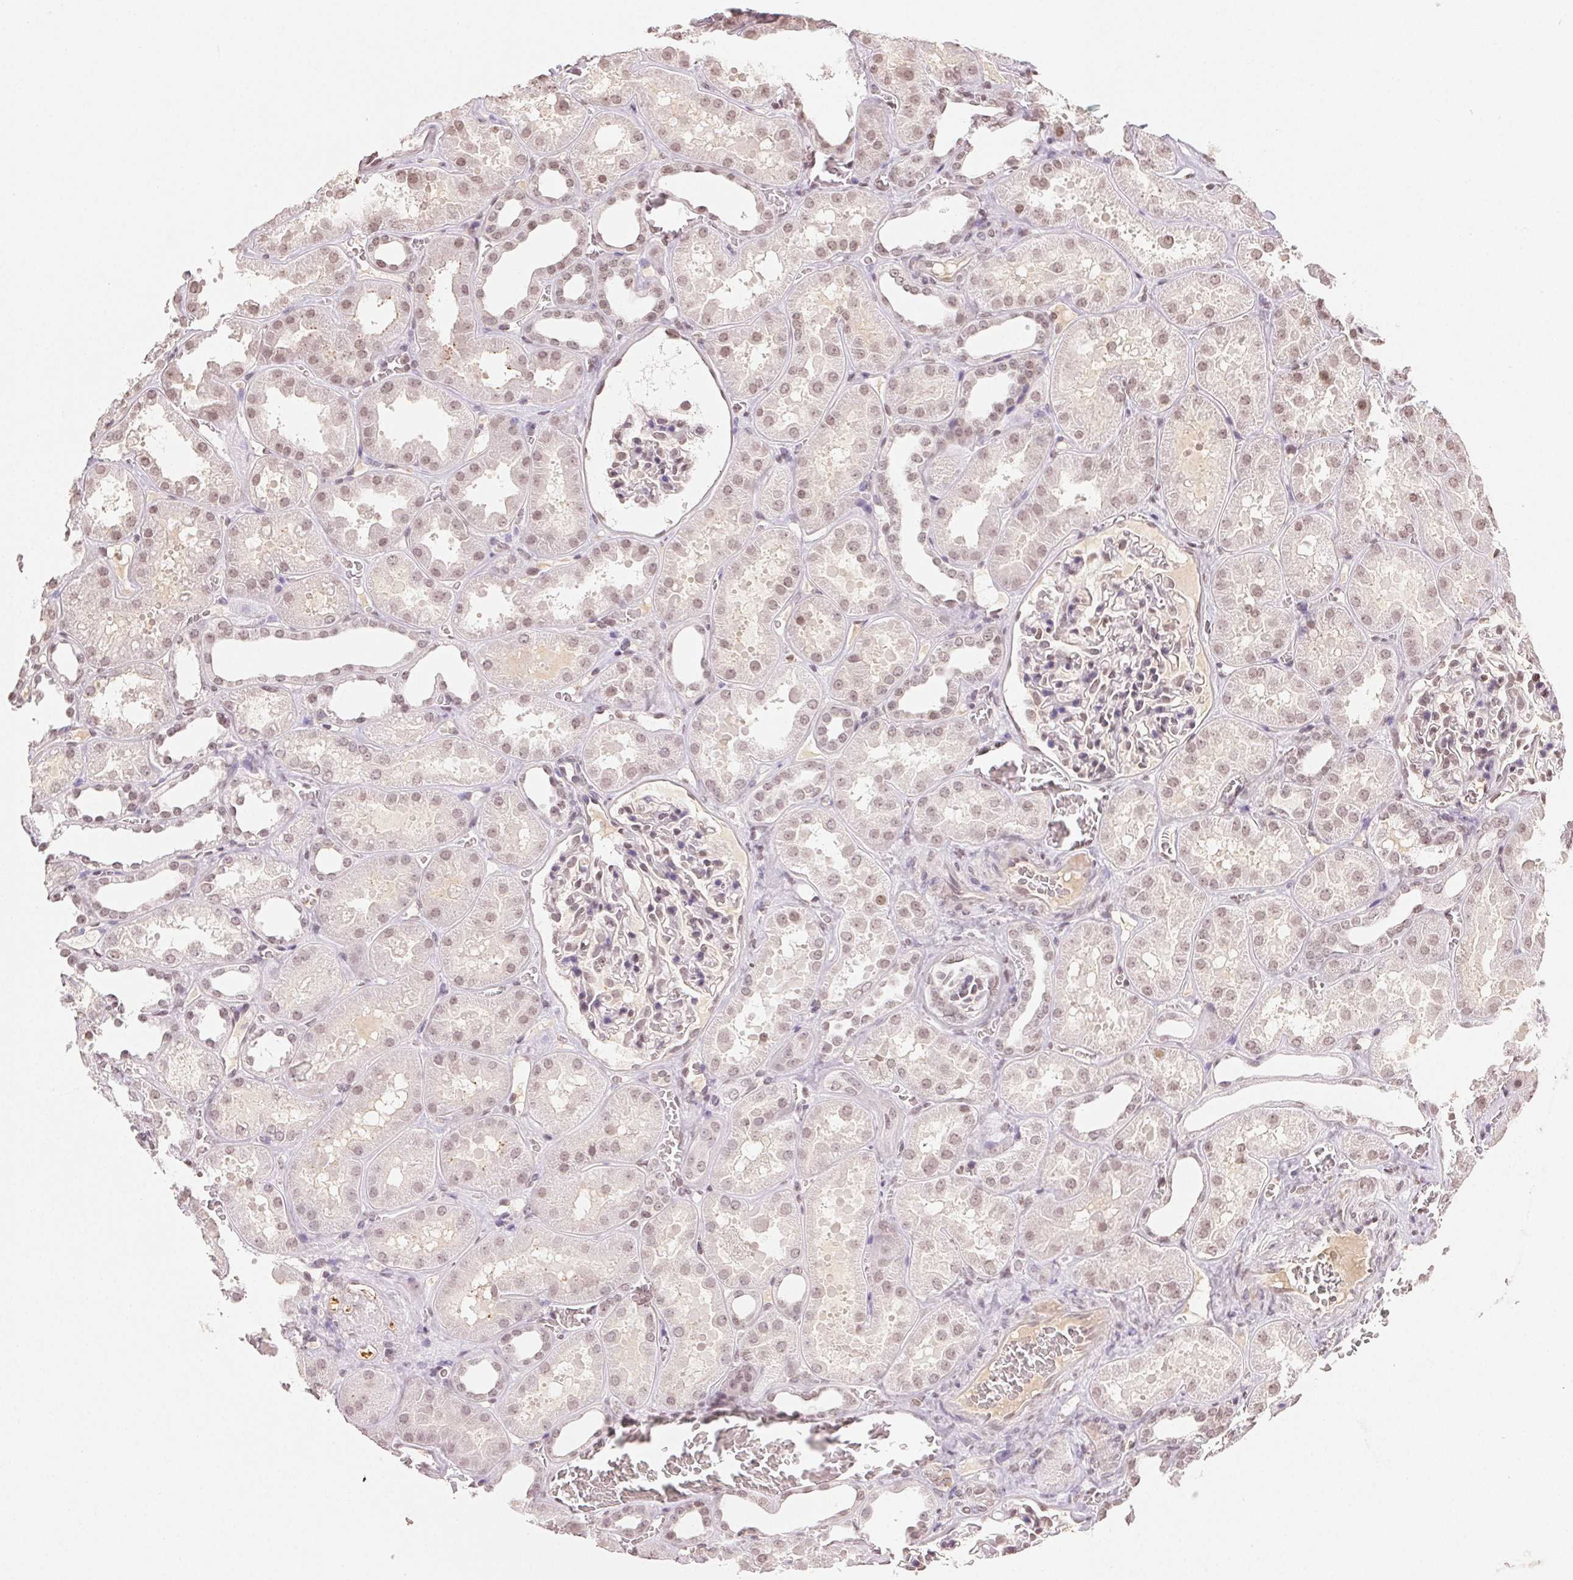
{"staining": {"intensity": "weak", "quantity": "25%-75%", "location": "nuclear"}, "tissue": "kidney", "cell_type": "Cells in glomeruli", "image_type": "normal", "snomed": [{"axis": "morphology", "description": "Normal tissue, NOS"}, {"axis": "topography", "description": "Kidney"}], "caption": "An immunohistochemistry (IHC) photomicrograph of unremarkable tissue is shown. Protein staining in brown shows weak nuclear positivity in kidney within cells in glomeruli.", "gene": "TBP", "patient": {"sex": "female", "age": 41}}